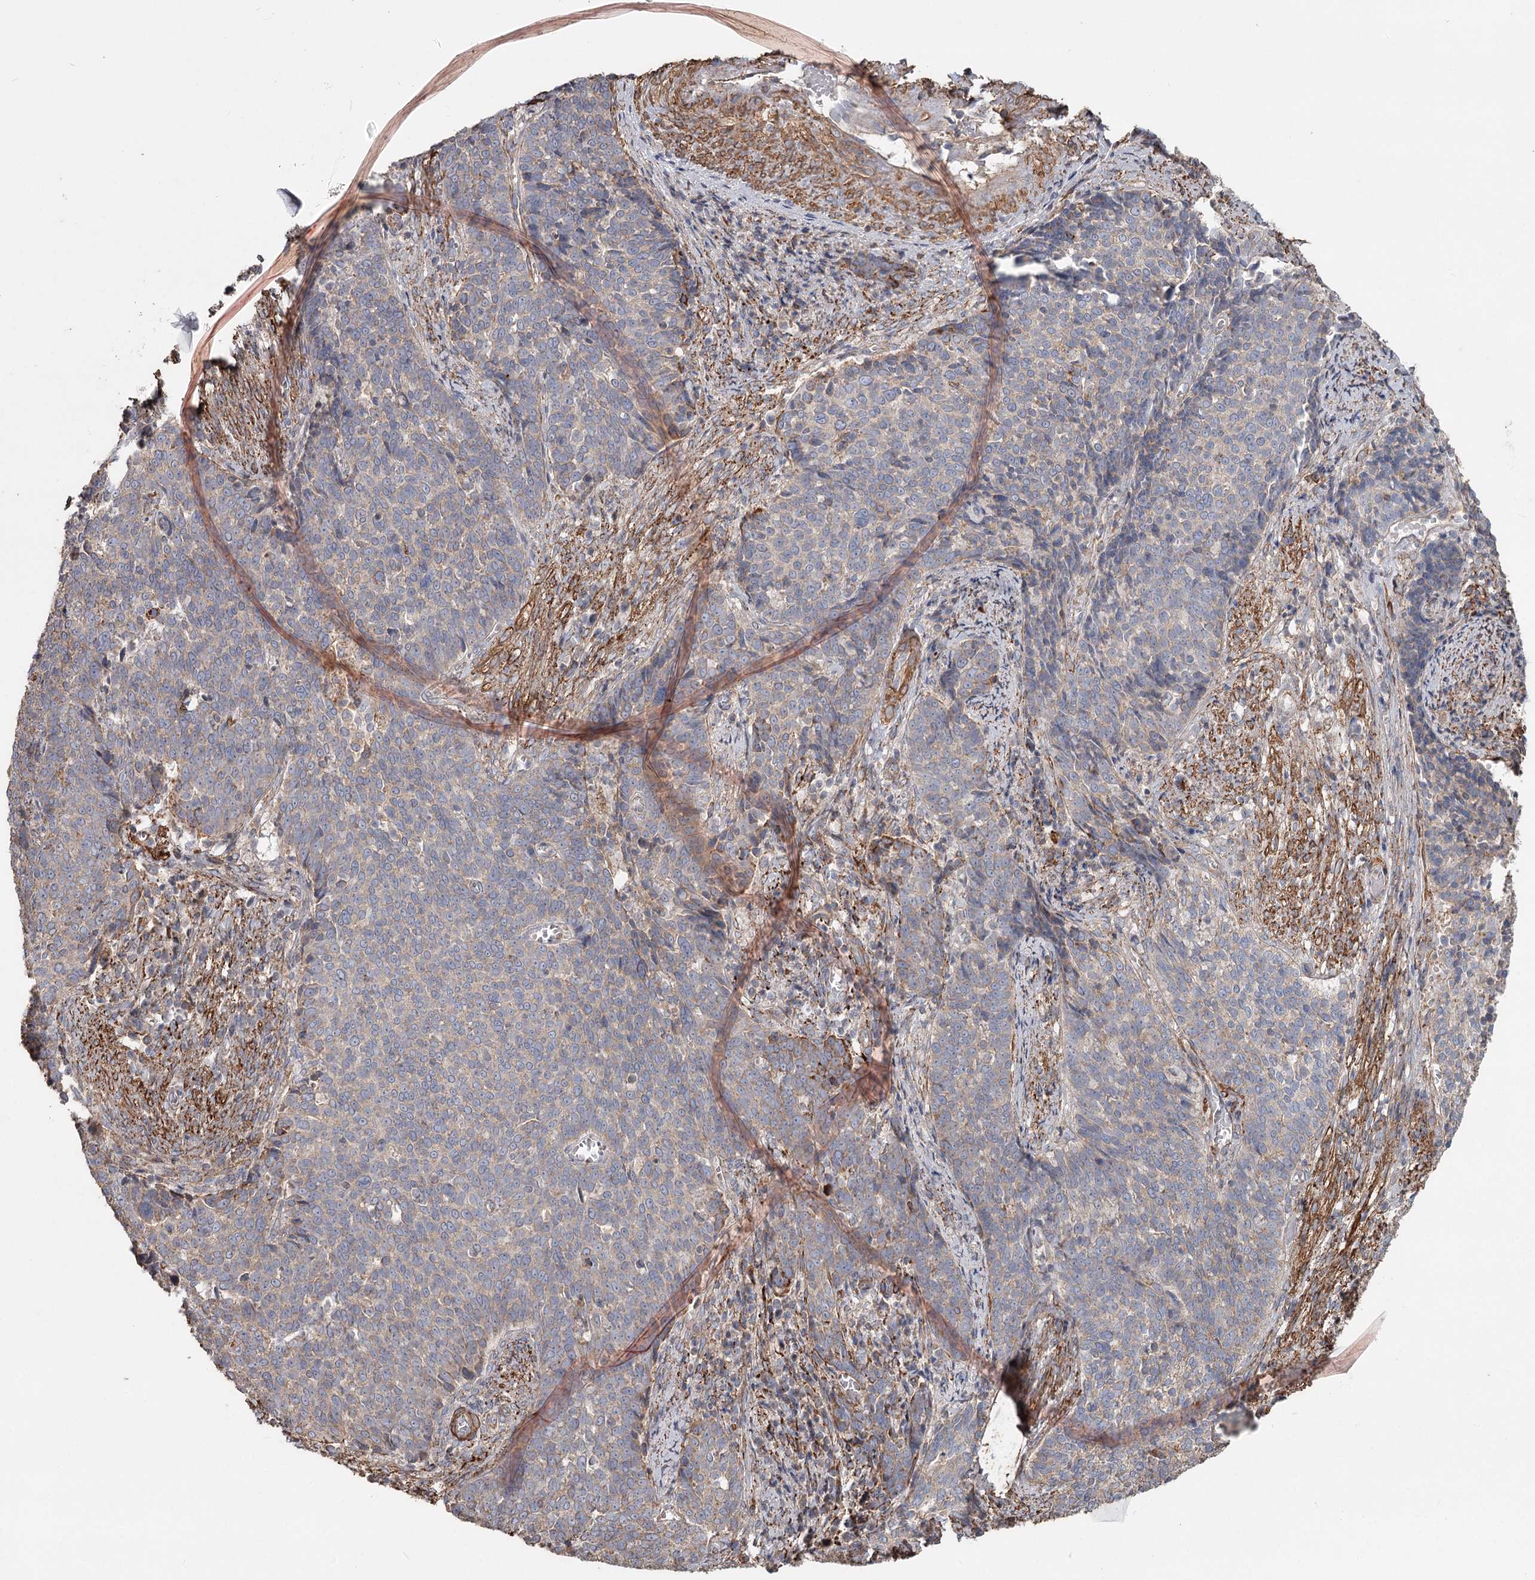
{"staining": {"intensity": "weak", "quantity": "<25%", "location": "cytoplasmic/membranous"}, "tissue": "cervical cancer", "cell_type": "Tumor cells", "image_type": "cancer", "snomed": [{"axis": "morphology", "description": "Squamous cell carcinoma, NOS"}, {"axis": "topography", "description": "Cervix"}], "caption": "An IHC image of cervical cancer (squamous cell carcinoma) is shown. There is no staining in tumor cells of cervical cancer (squamous cell carcinoma). (DAB (3,3'-diaminobenzidine) immunohistochemistry (IHC) with hematoxylin counter stain).", "gene": "DHRS9", "patient": {"sex": "female", "age": 39}}